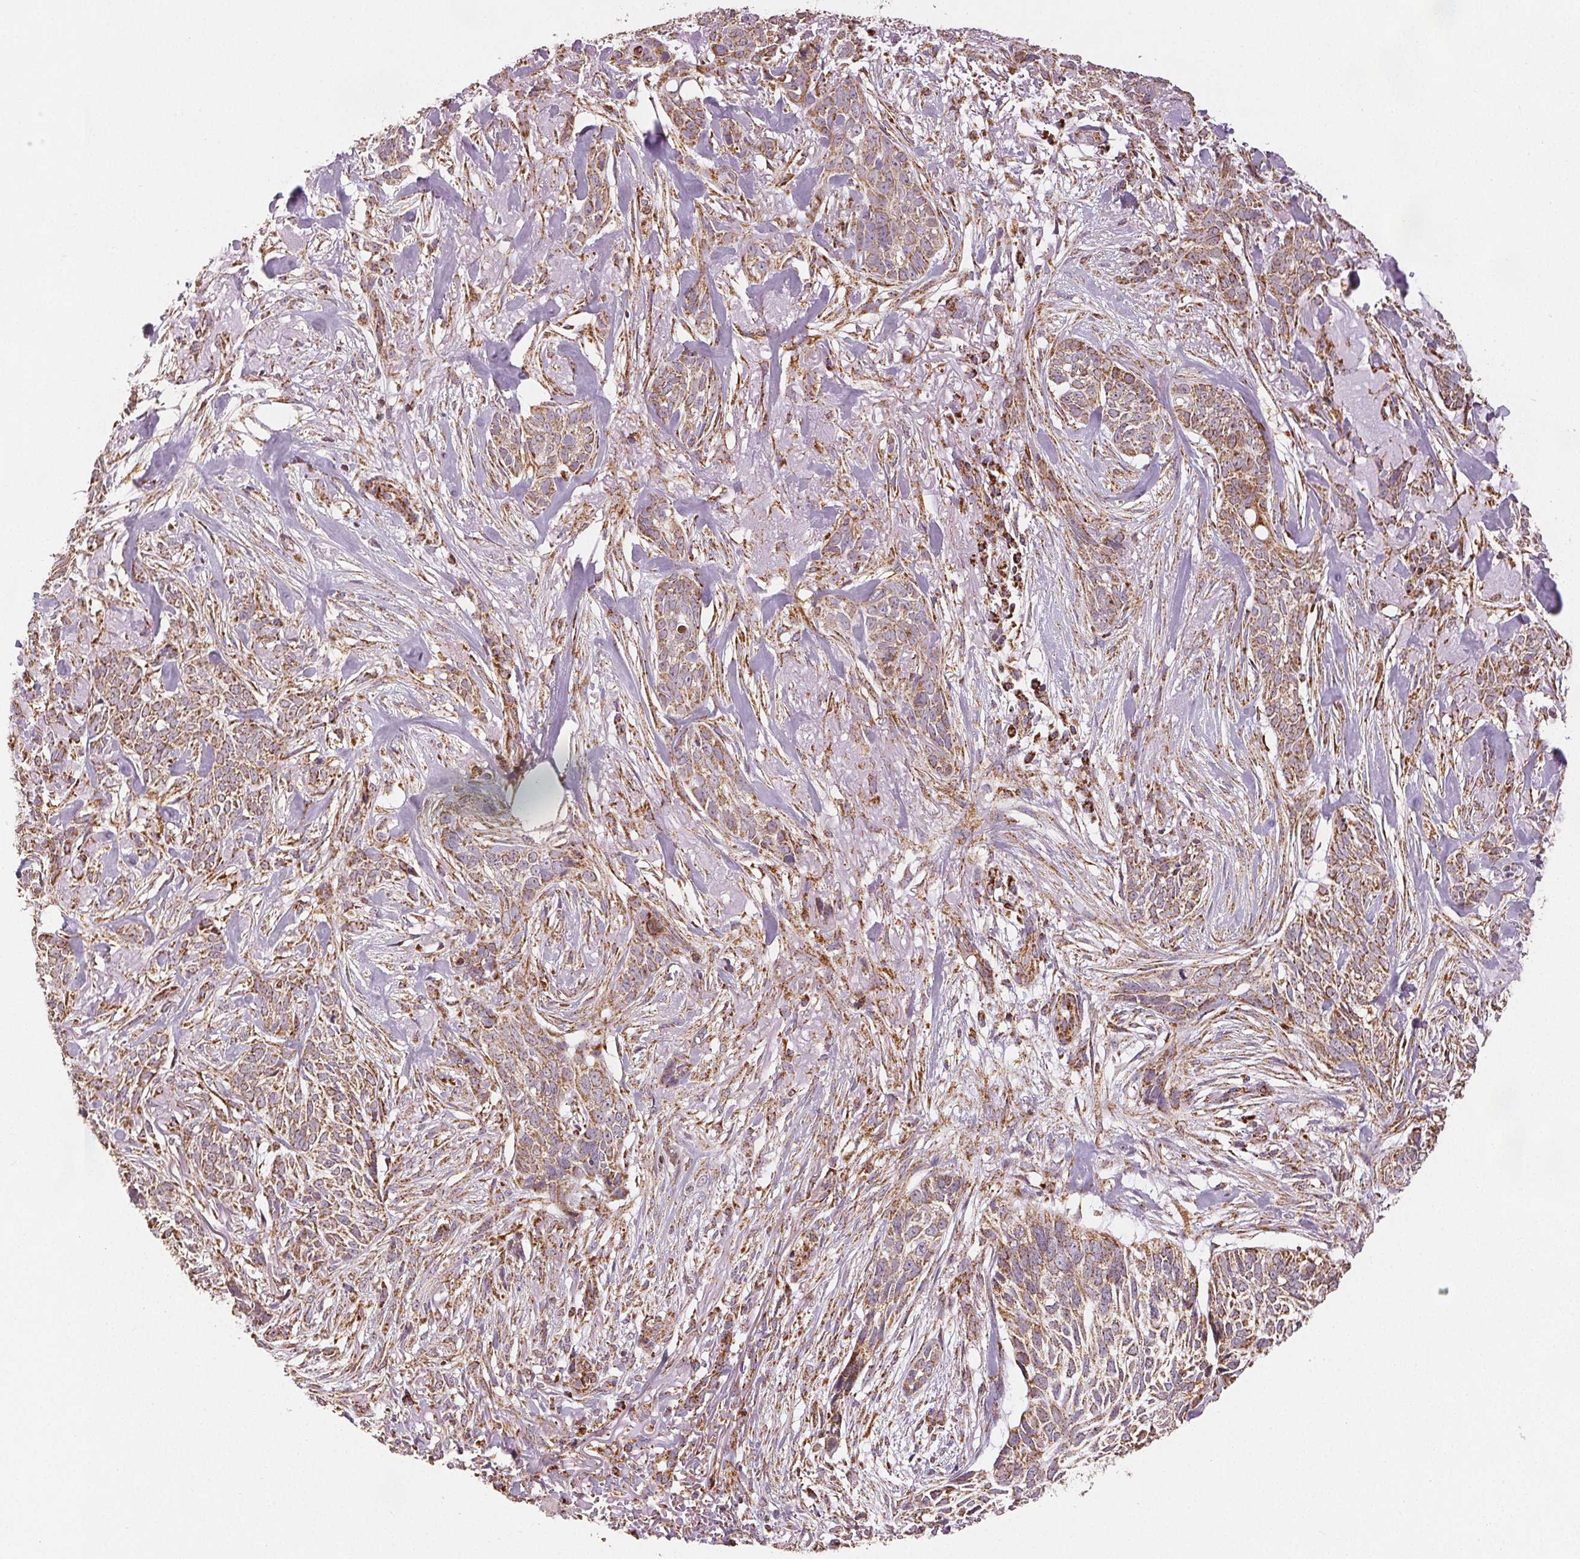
{"staining": {"intensity": "moderate", "quantity": ">75%", "location": "cytoplasmic/membranous"}, "tissue": "skin cancer", "cell_type": "Tumor cells", "image_type": "cancer", "snomed": [{"axis": "morphology", "description": "Basal cell carcinoma"}, {"axis": "topography", "description": "Skin"}], "caption": "Basal cell carcinoma (skin) stained for a protein displays moderate cytoplasmic/membranous positivity in tumor cells.", "gene": "SDHB", "patient": {"sex": "male", "age": 74}}